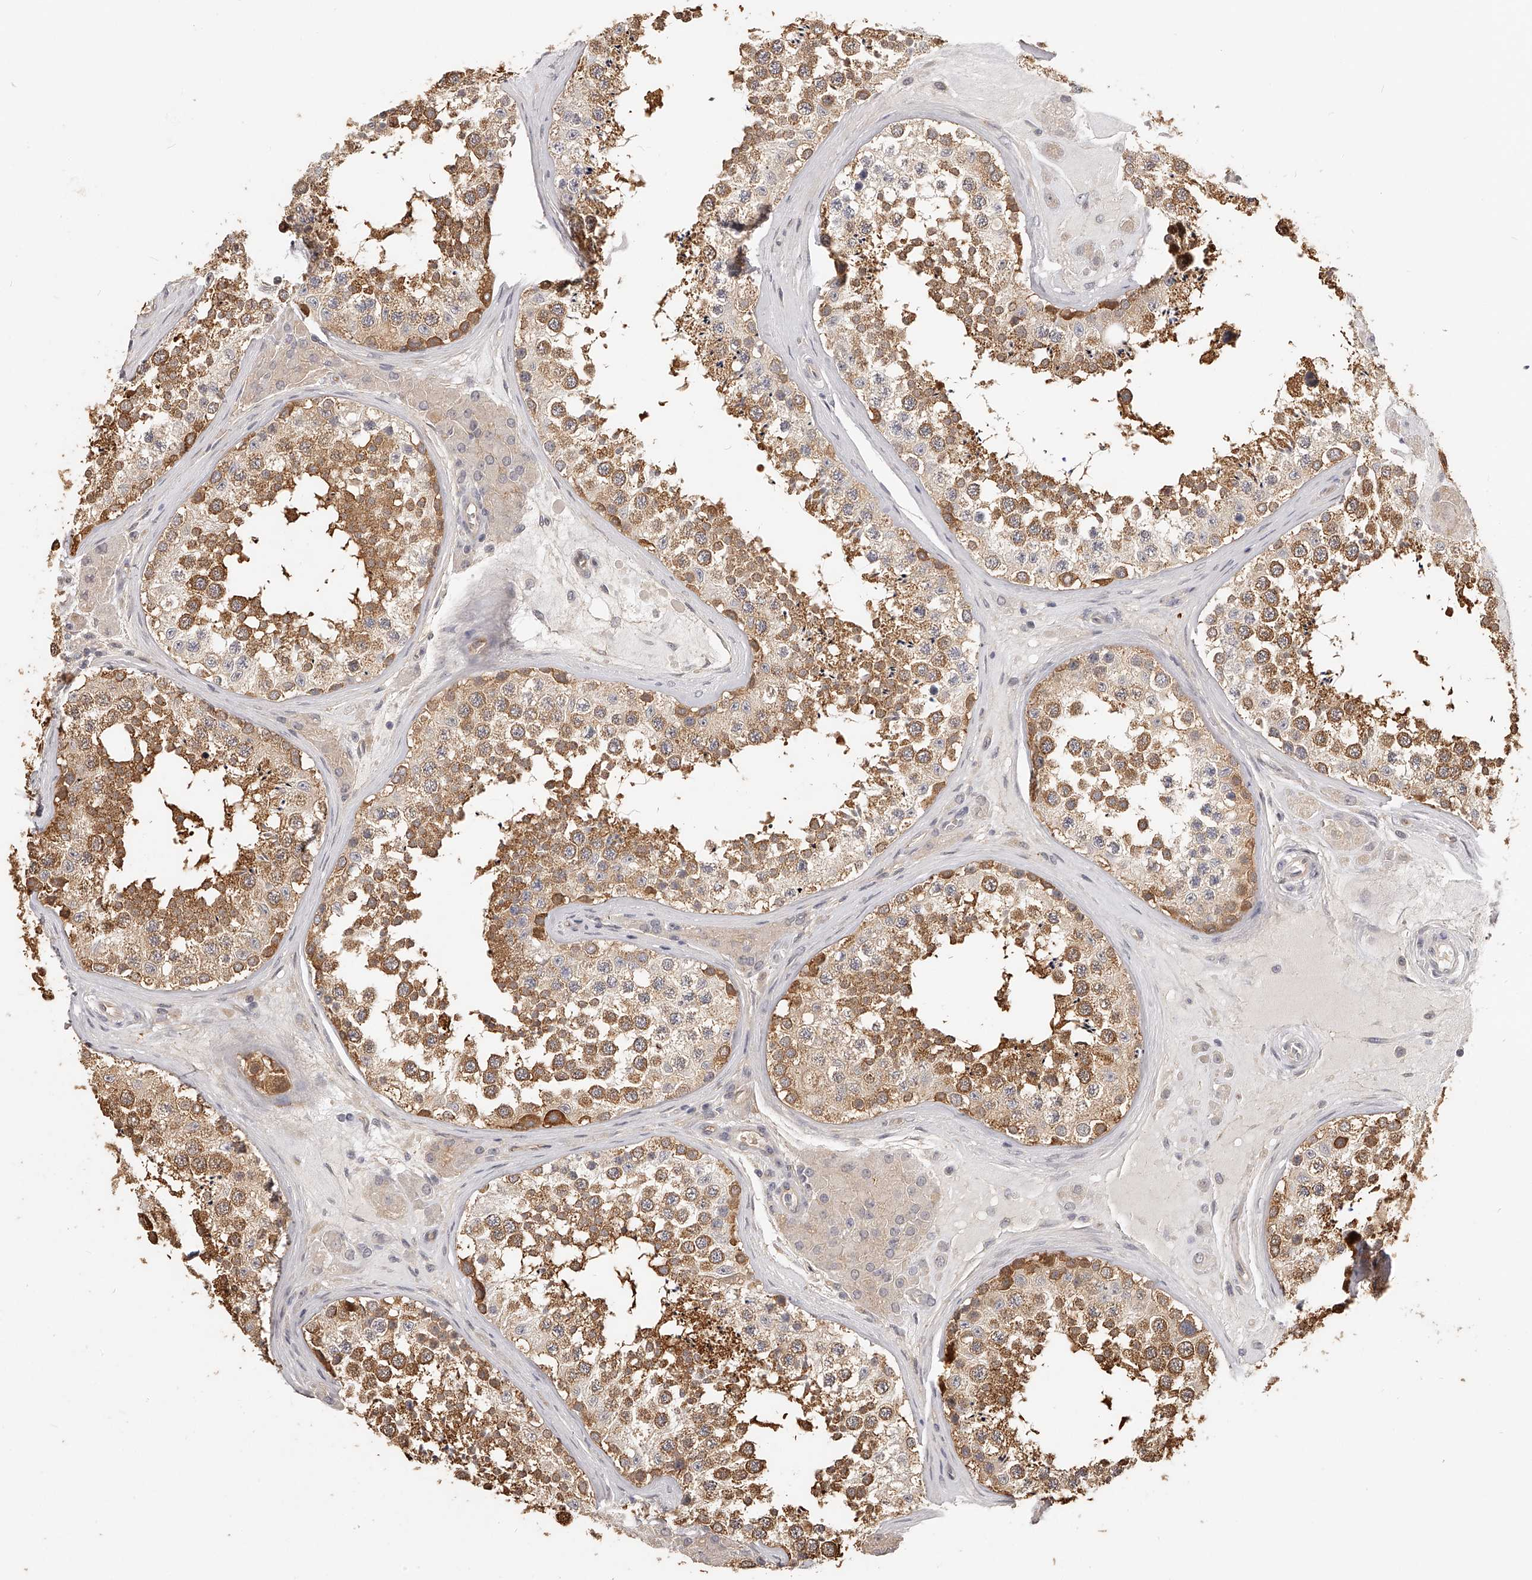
{"staining": {"intensity": "strong", "quantity": "25%-75%", "location": "cytoplasmic/membranous"}, "tissue": "testis", "cell_type": "Cells in seminiferous ducts", "image_type": "normal", "snomed": [{"axis": "morphology", "description": "Normal tissue, NOS"}, {"axis": "topography", "description": "Testis"}], "caption": "Immunohistochemistry (IHC) of unremarkable testis shows high levels of strong cytoplasmic/membranous expression in about 25%-75% of cells in seminiferous ducts. The staining was performed using DAB (3,3'-diaminobenzidine) to visualize the protein expression in brown, while the nuclei were stained in blue with hematoxylin (Magnification: 20x).", "gene": "ZNF582", "patient": {"sex": "male", "age": 46}}